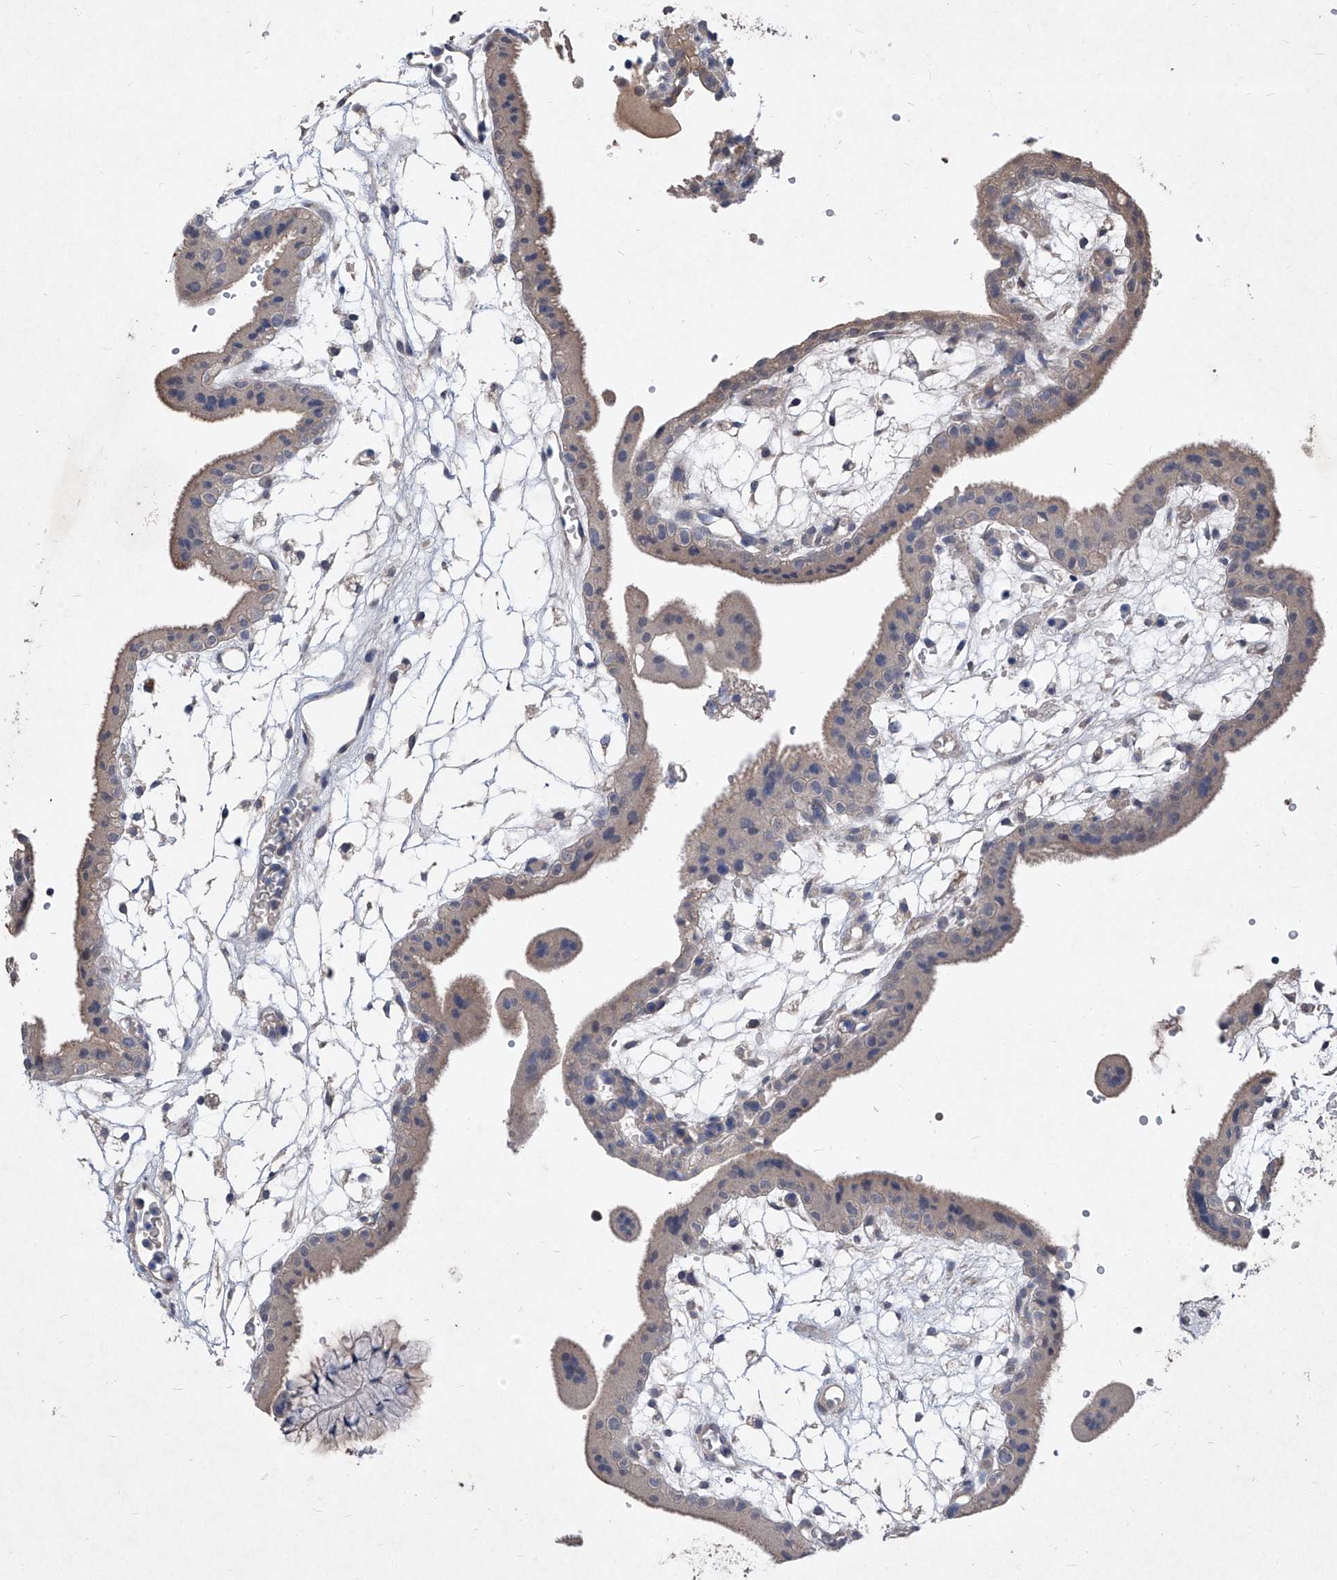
{"staining": {"intensity": "moderate", "quantity": "<25%", "location": "cytoplasmic/membranous"}, "tissue": "placenta", "cell_type": "Decidual cells", "image_type": "normal", "snomed": [{"axis": "morphology", "description": "Normal tissue, NOS"}, {"axis": "topography", "description": "Placenta"}], "caption": "IHC of benign placenta displays low levels of moderate cytoplasmic/membranous staining in about <25% of decidual cells.", "gene": "SYNGR1", "patient": {"sex": "female", "age": 18}}